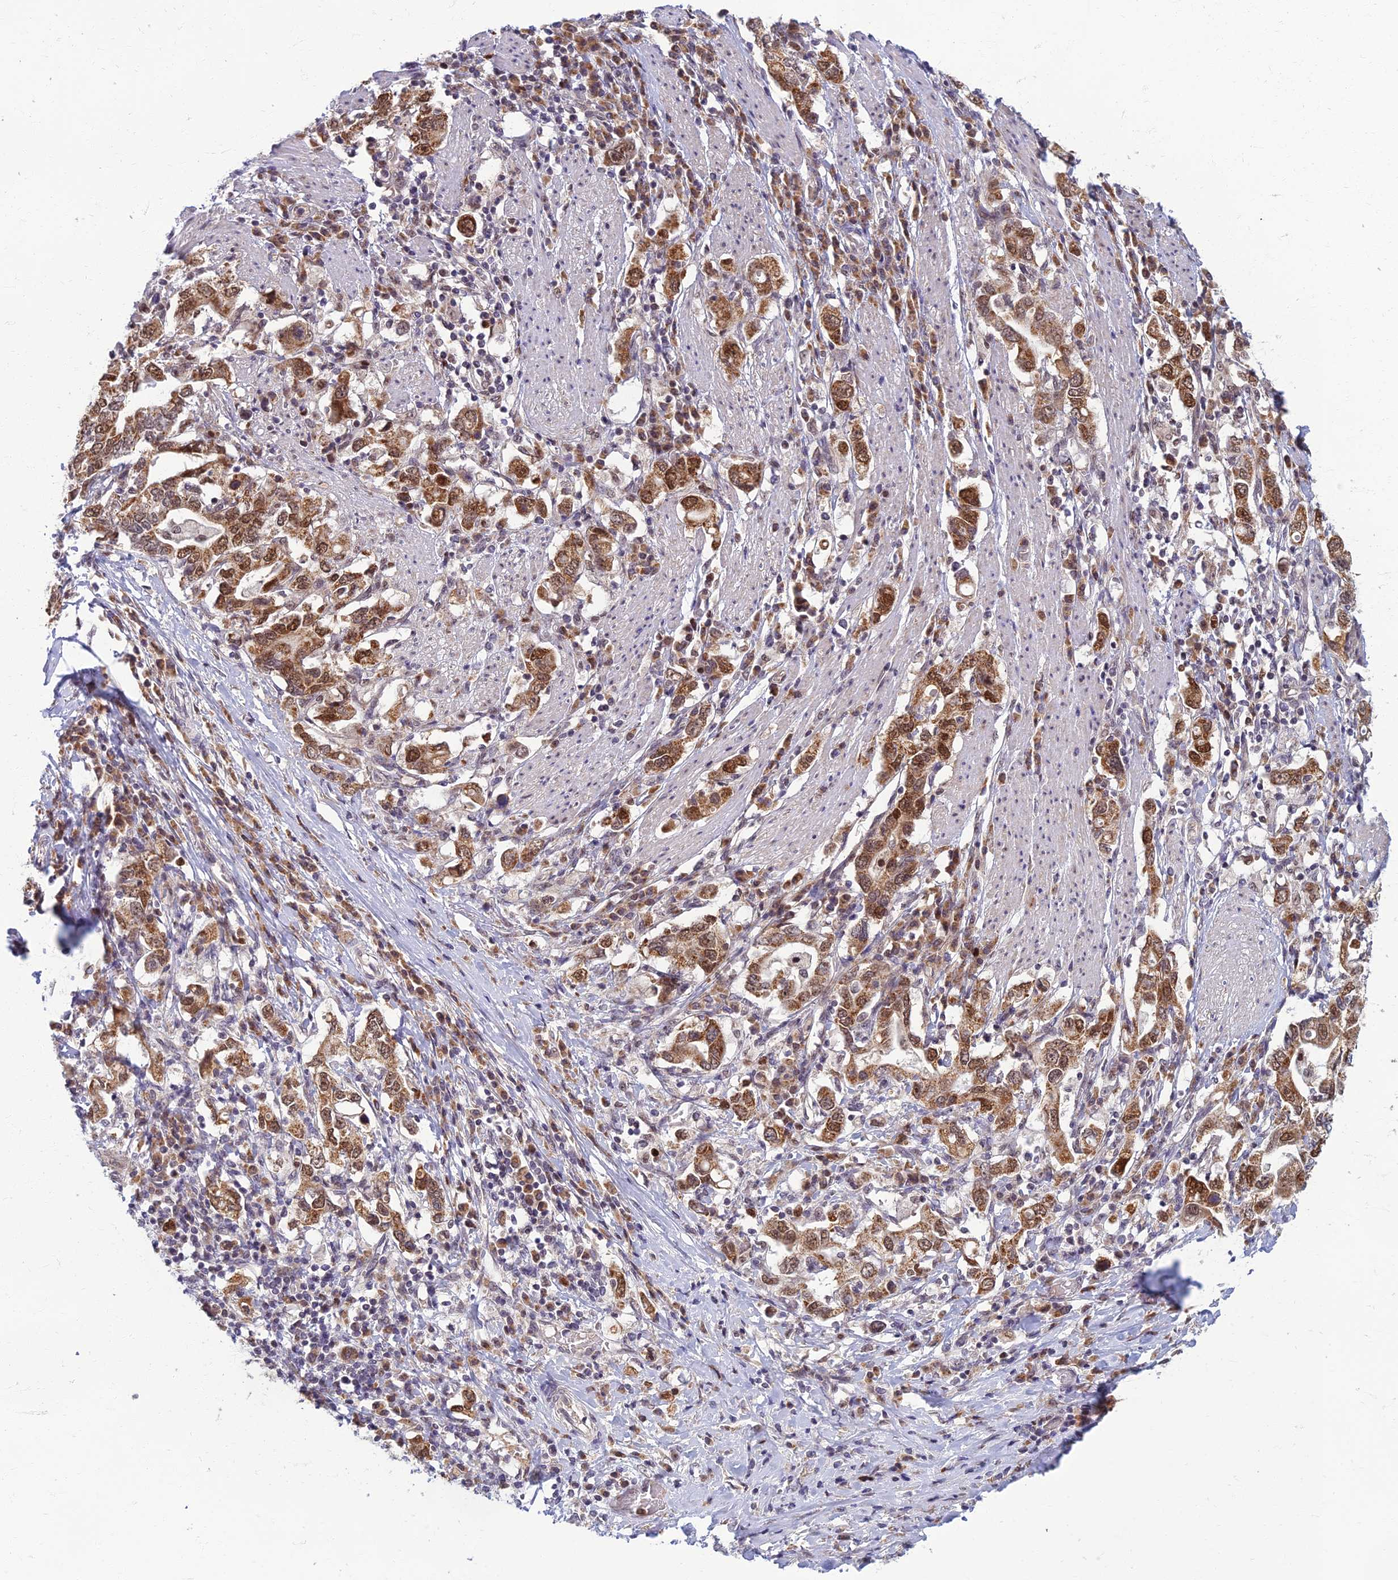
{"staining": {"intensity": "moderate", "quantity": ">75%", "location": "cytoplasmic/membranous,nuclear"}, "tissue": "stomach cancer", "cell_type": "Tumor cells", "image_type": "cancer", "snomed": [{"axis": "morphology", "description": "Adenocarcinoma, NOS"}, {"axis": "topography", "description": "Stomach, upper"}, {"axis": "topography", "description": "Stomach"}], "caption": "Stomach cancer (adenocarcinoma) was stained to show a protein in brown. There is medium levels of moderate cytoplasmic/membranous and nuclear staining in approximately >75% of tumor cells.", "gene": "EARS2", "patient": {"sex": "male", "age": 62}}